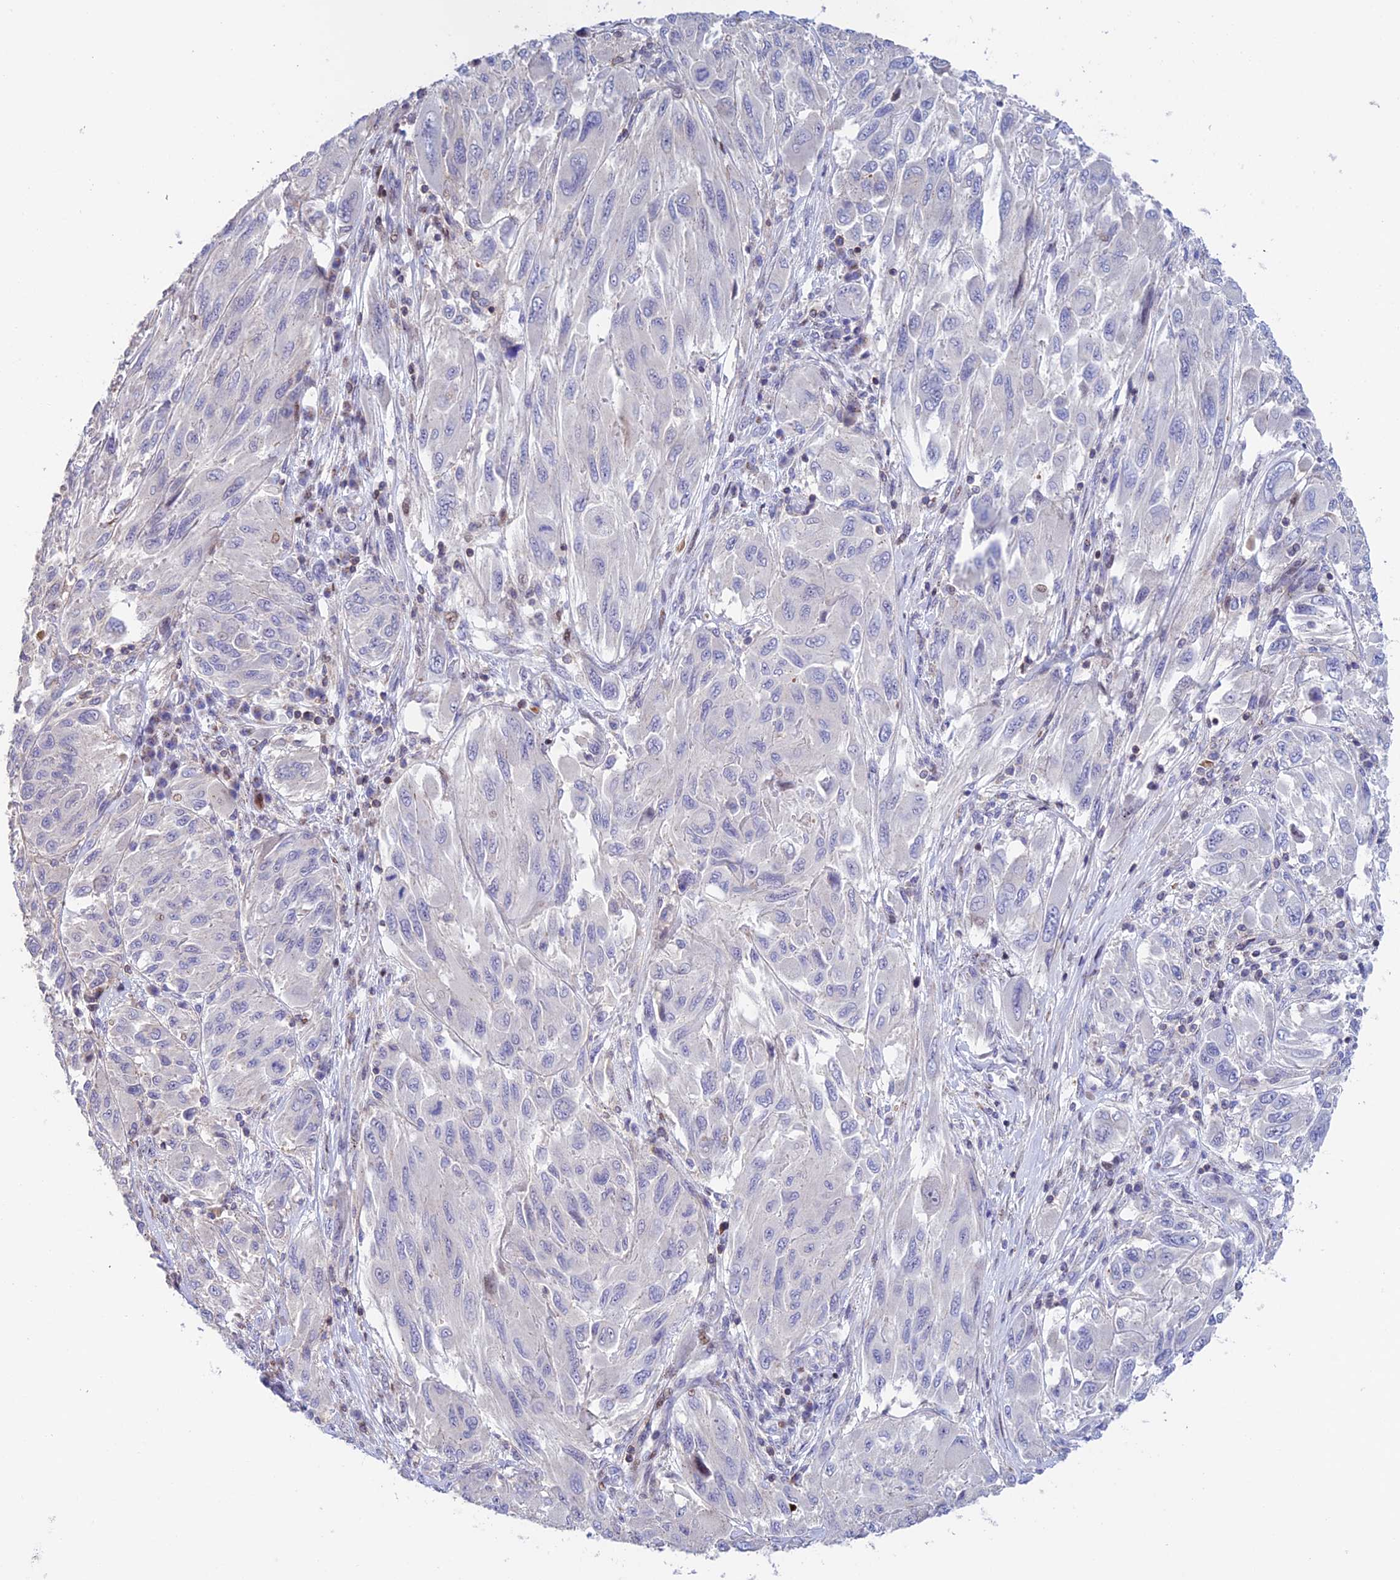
{"staining": {"intensity": "negative", "quantity": "none", "location": "none"}, "tissue": "melanoma", "cell_type": "Tumor cells", "image_type": "cancer", "snomed": [{"axis": "morphology", "description": "Malignant melanoma, NOS"}, {"axis": "topography", "description": "Skin"}], "caption": "The micrograph displays no significant positivity in tumor cells of malignant melanoma.", "gene": "PRIM1", "patient": {"sex": "female", "age": 91}}